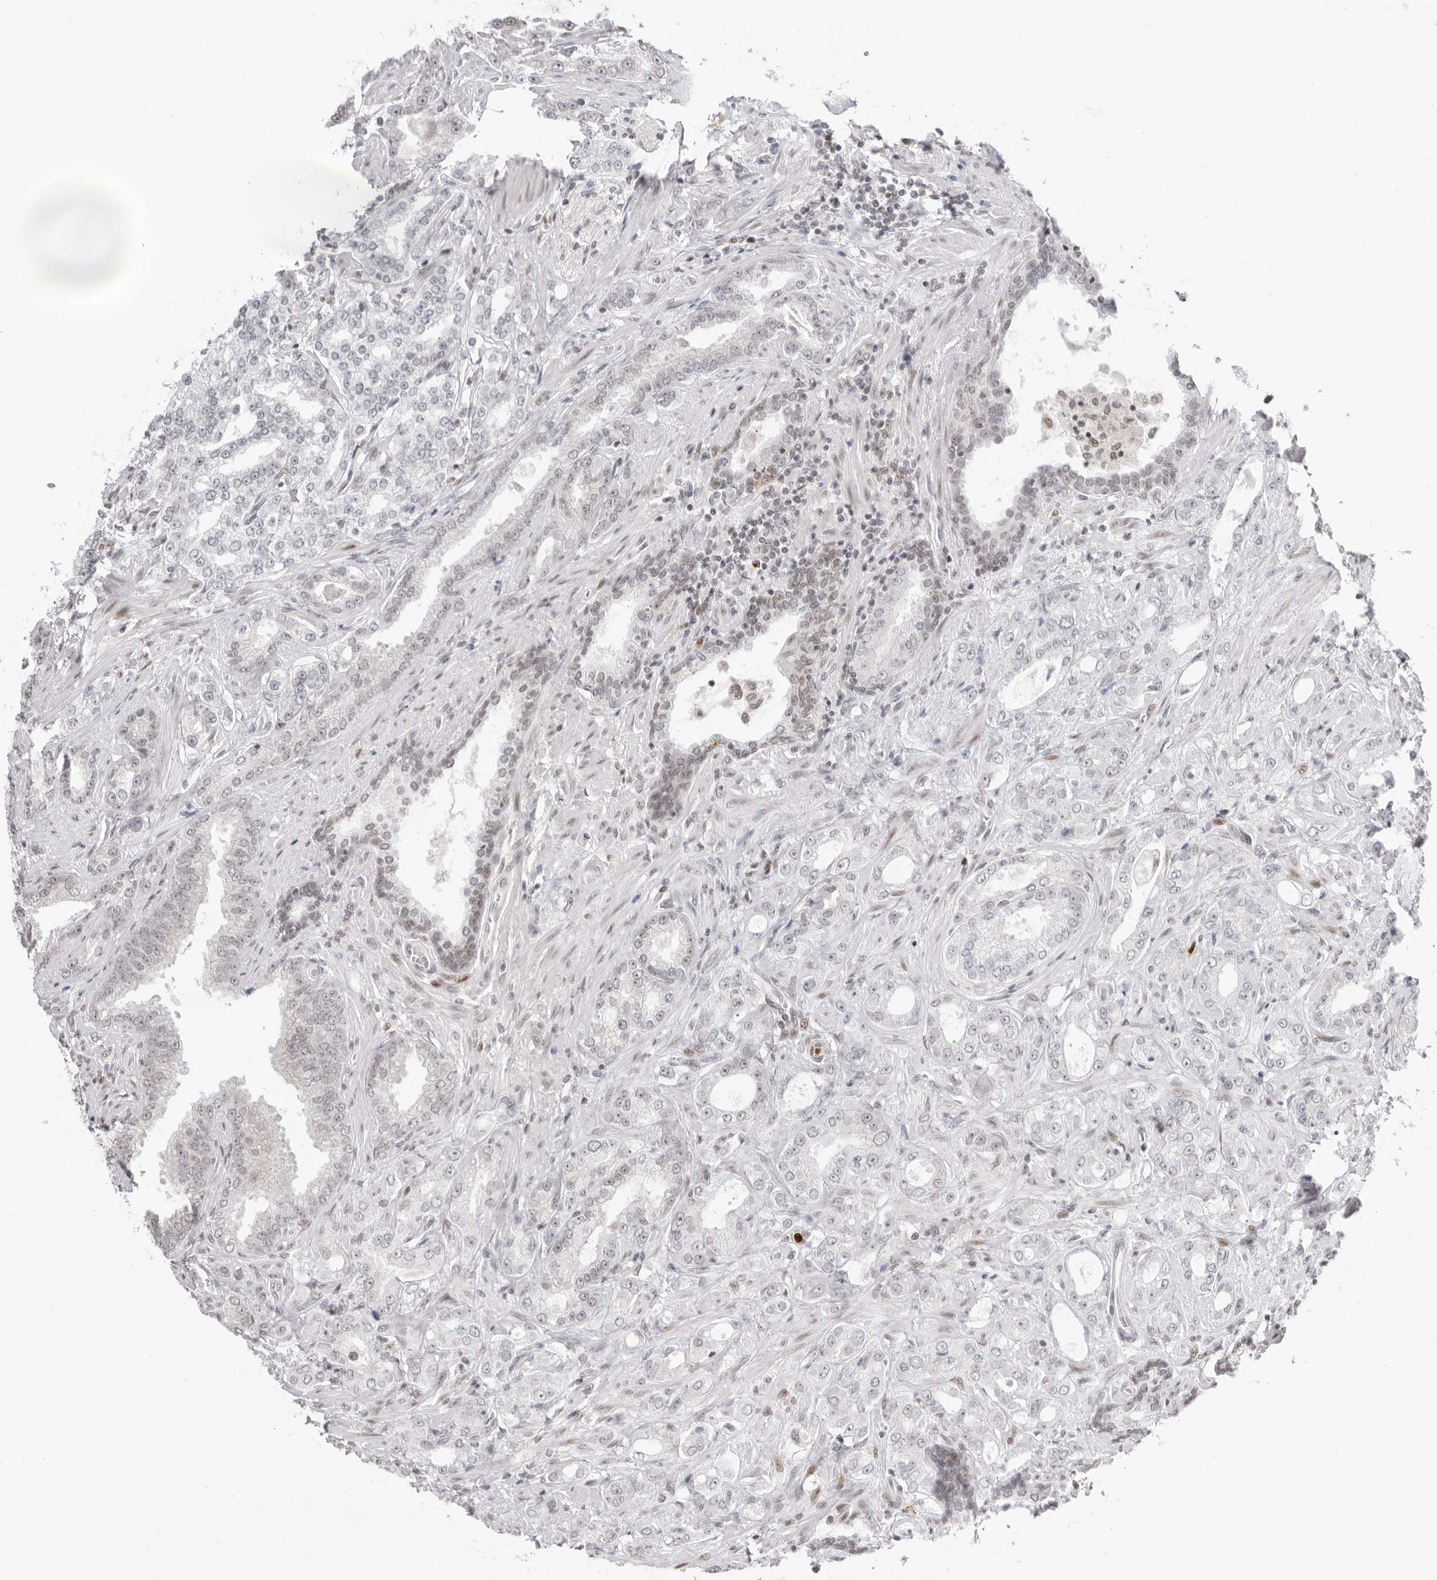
{"staining": {"intensity": "weak", "quantity": "25%-75%", "location": "nuclear"}, "tissue": "prostate cancer", "cell_type": "Tumor cells", "image_type": "cancer", "snomed": [{"axis": "morphology", "description": "Normal tissue, NOS"}, {"axis": "morphology", "description": "Adenocarcinoma, High grade"}, {"axis": "topography", "description": "Prostate"}], "caption": "High-magnification brightfield microscopy of prostate cancer stained with DAB (3,3'-diaminobenzidine) (brown) and counterstained with hematoxylin (blue). tumor cells exhibit weak nuclear positivity is appreciated in approximately25%-75% of cells. Using DAB (brown) and hematoxylin (blue) stains, captured at high magnification using brightfield microscopy.", "gene": "RNF146", "patient": {"sex": "male", "age": 83}}